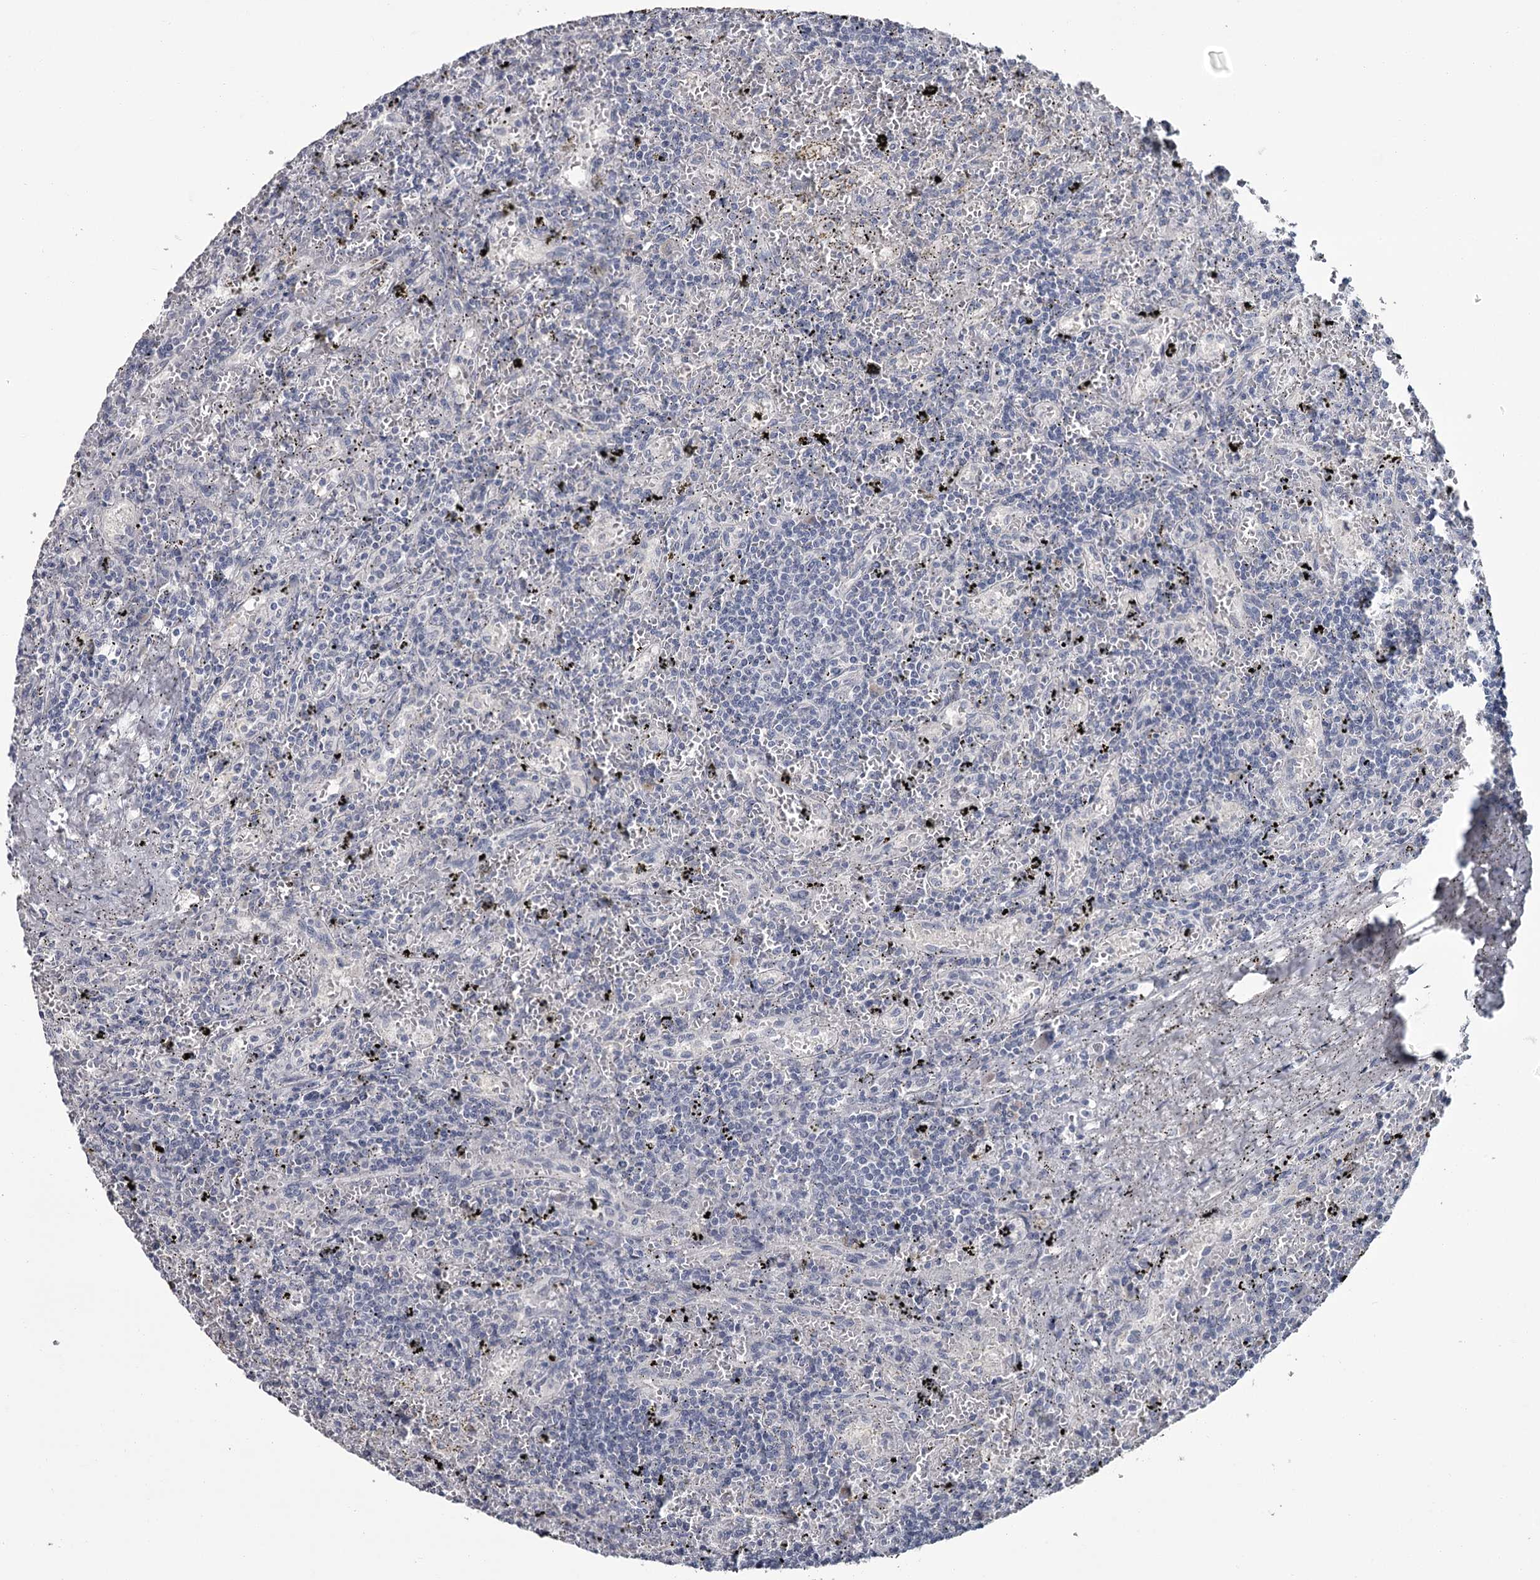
{"staining": {"intensity": "negative", "quantity": "none", "location": "none"}, "tissue": "lymphoma", "cell_type": "Tumor cells", "image_type": "cancer", "snomed": [{"axis": "morphology", "description": "Malignant lymphoma, non-Hodgkin's type, Low grade"}, {"axis": "topography", "description": "Spleen"}], "caption": "The immunohistochemistry (IHC) histopathology image has no significant staining in tumor cells of lymphoma tissue.", "gene": "DAO", "patient": {"sex": "male", "age": 76}}